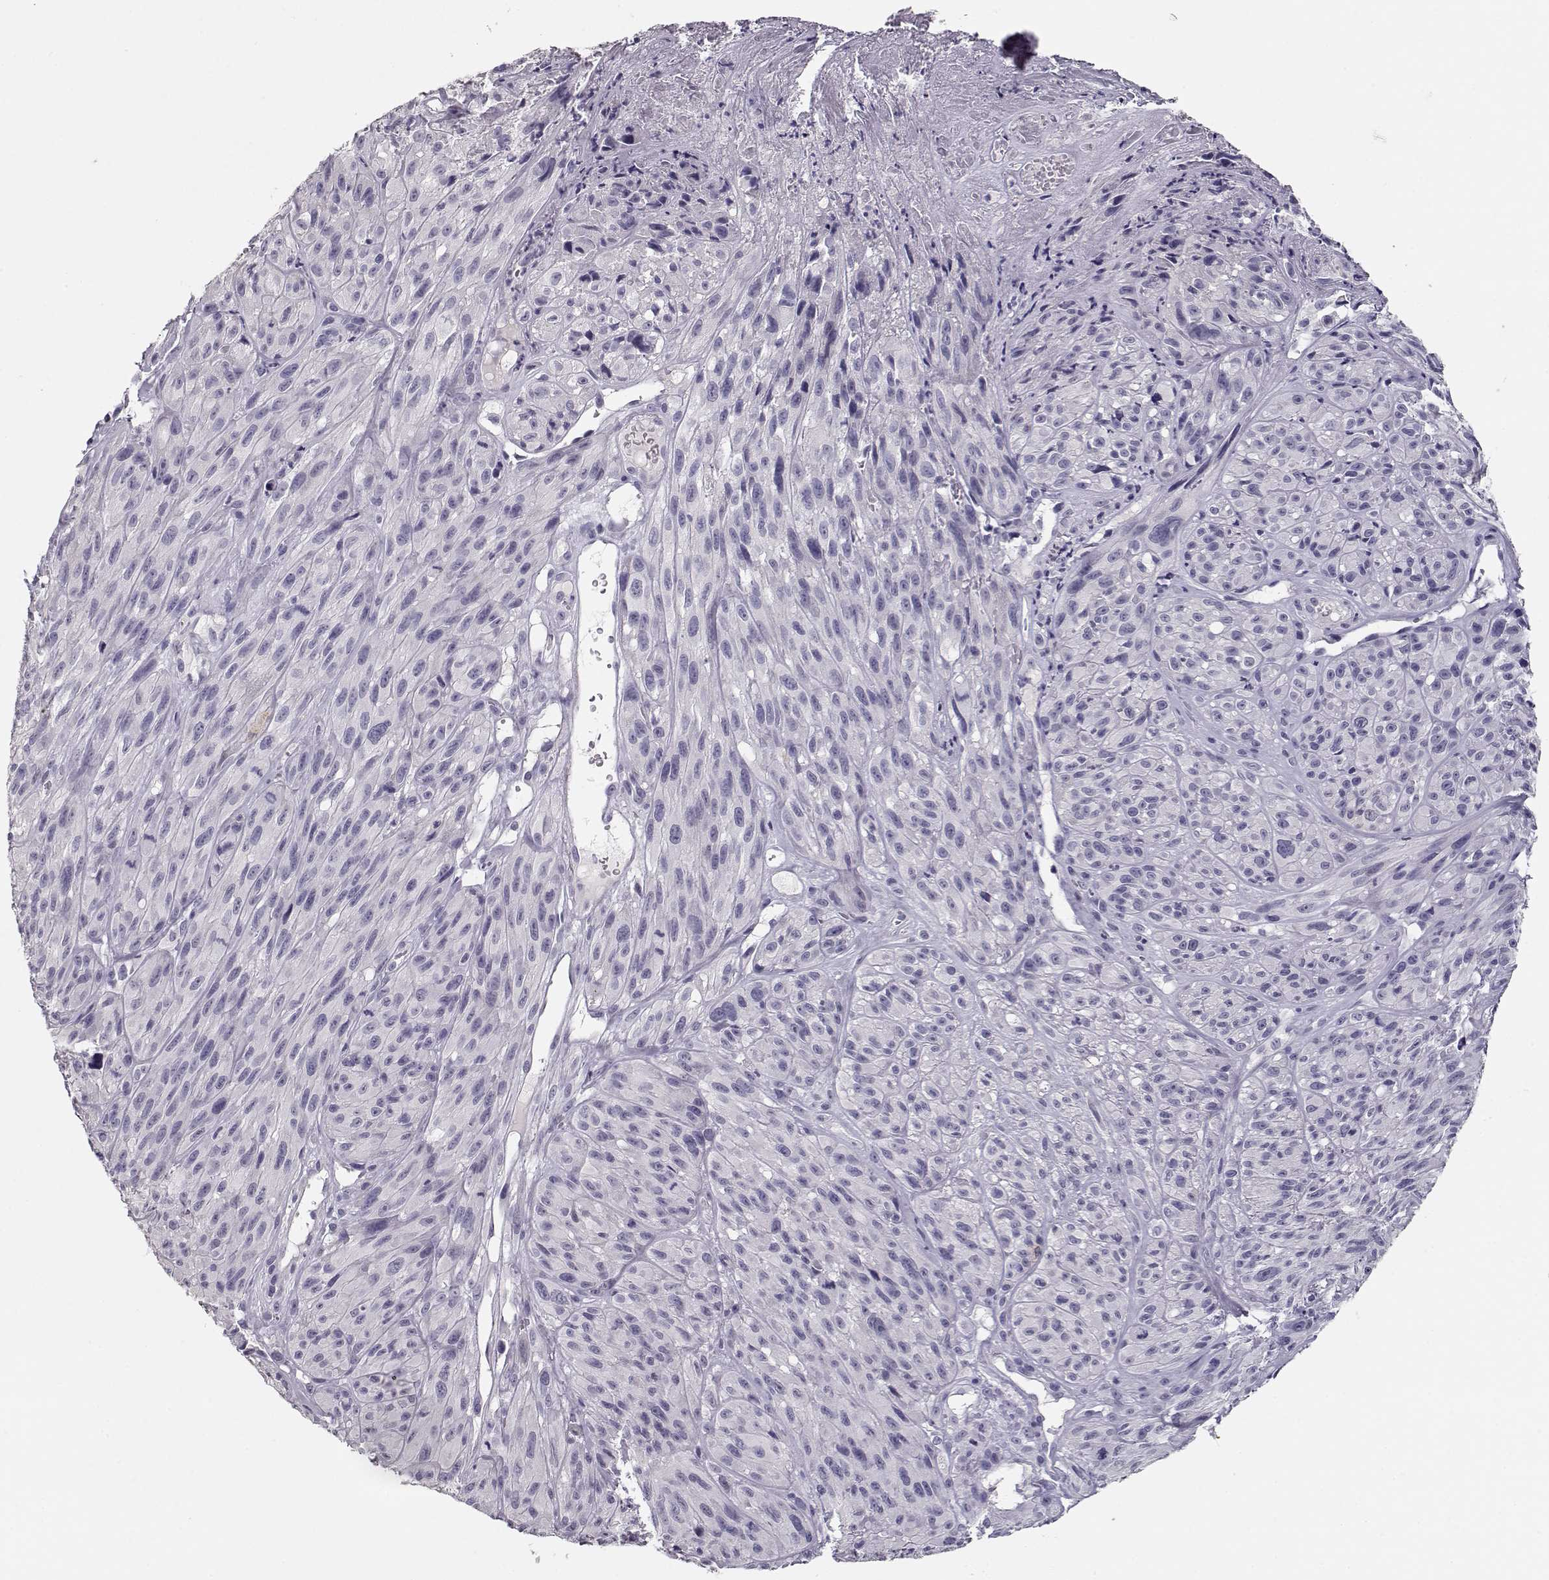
{"staining": {"intensity": "negative", "quantity": "none", "location": "none"}, "tissue": "melanoma", "cell_type": "Tumor cells", "image_type": "cancer", "snomed": [{"axis": "morphology", "description": "Malignant melanoma, NOS"}, {"axis": "topography", "description": "Skin"}], "caption": "Human melanoma stained for a protein using immunohistochemistry (IHC) shows no expression in tumor cells.", "gene": "MAGEC1", "patient": {"sex": "male", "age": 51}}